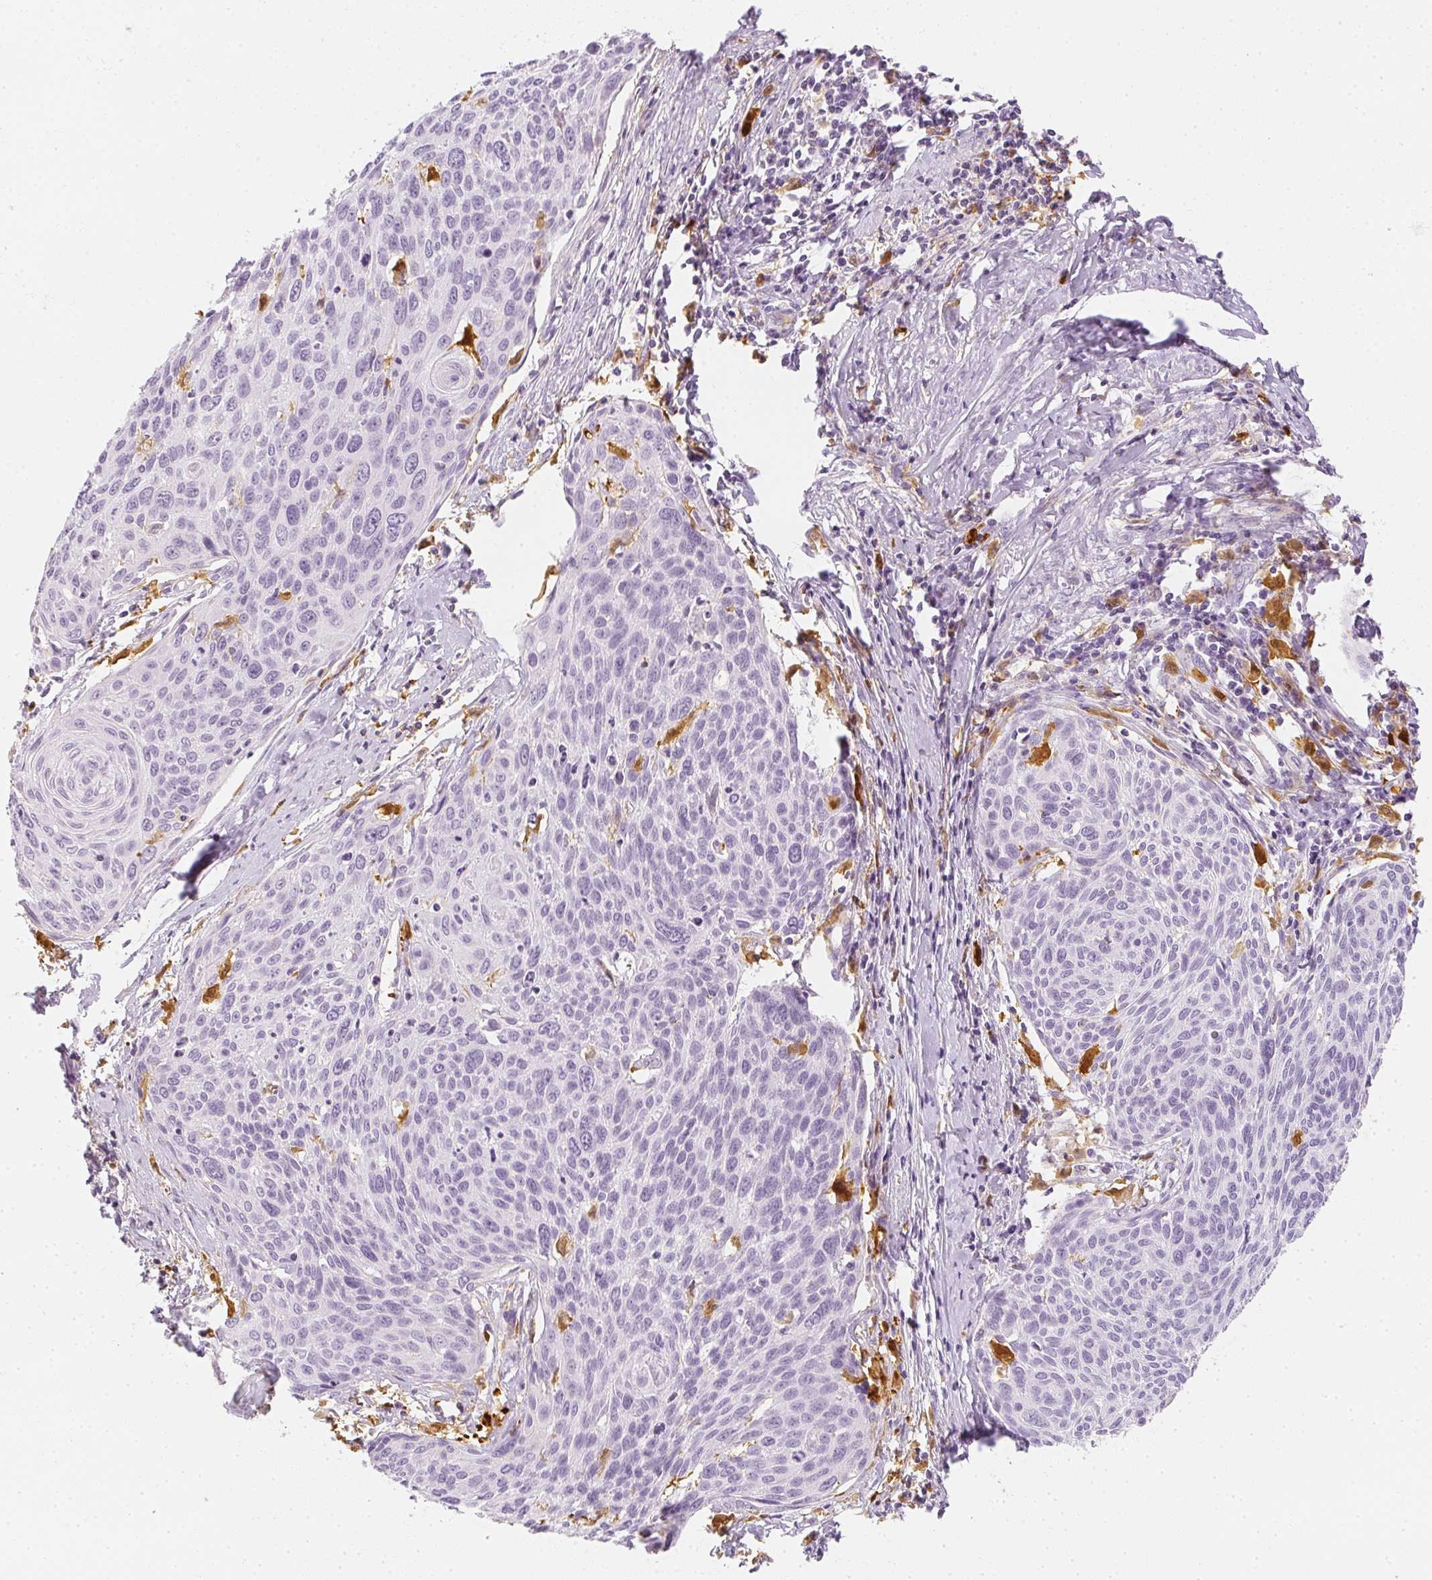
{"staining": {"intensity": "negative", "quantity": "none", "location": "none"}, "tissue": "cervical cancer", "cell_type": "Tumor cells", "image_type": "cancer", "snomed": [{"axis": "morphology", "description": "Squamous cell carcinoma, NOS"}, {"axis": "topography", "description": "Cervix"}], "caption": "DAB immunohistochemical staining of cervical squamous cell carcinoma displays no significant staining in tumor cells.", "gene": "HK3", "patient": {"sex": "female", "age": 49}}